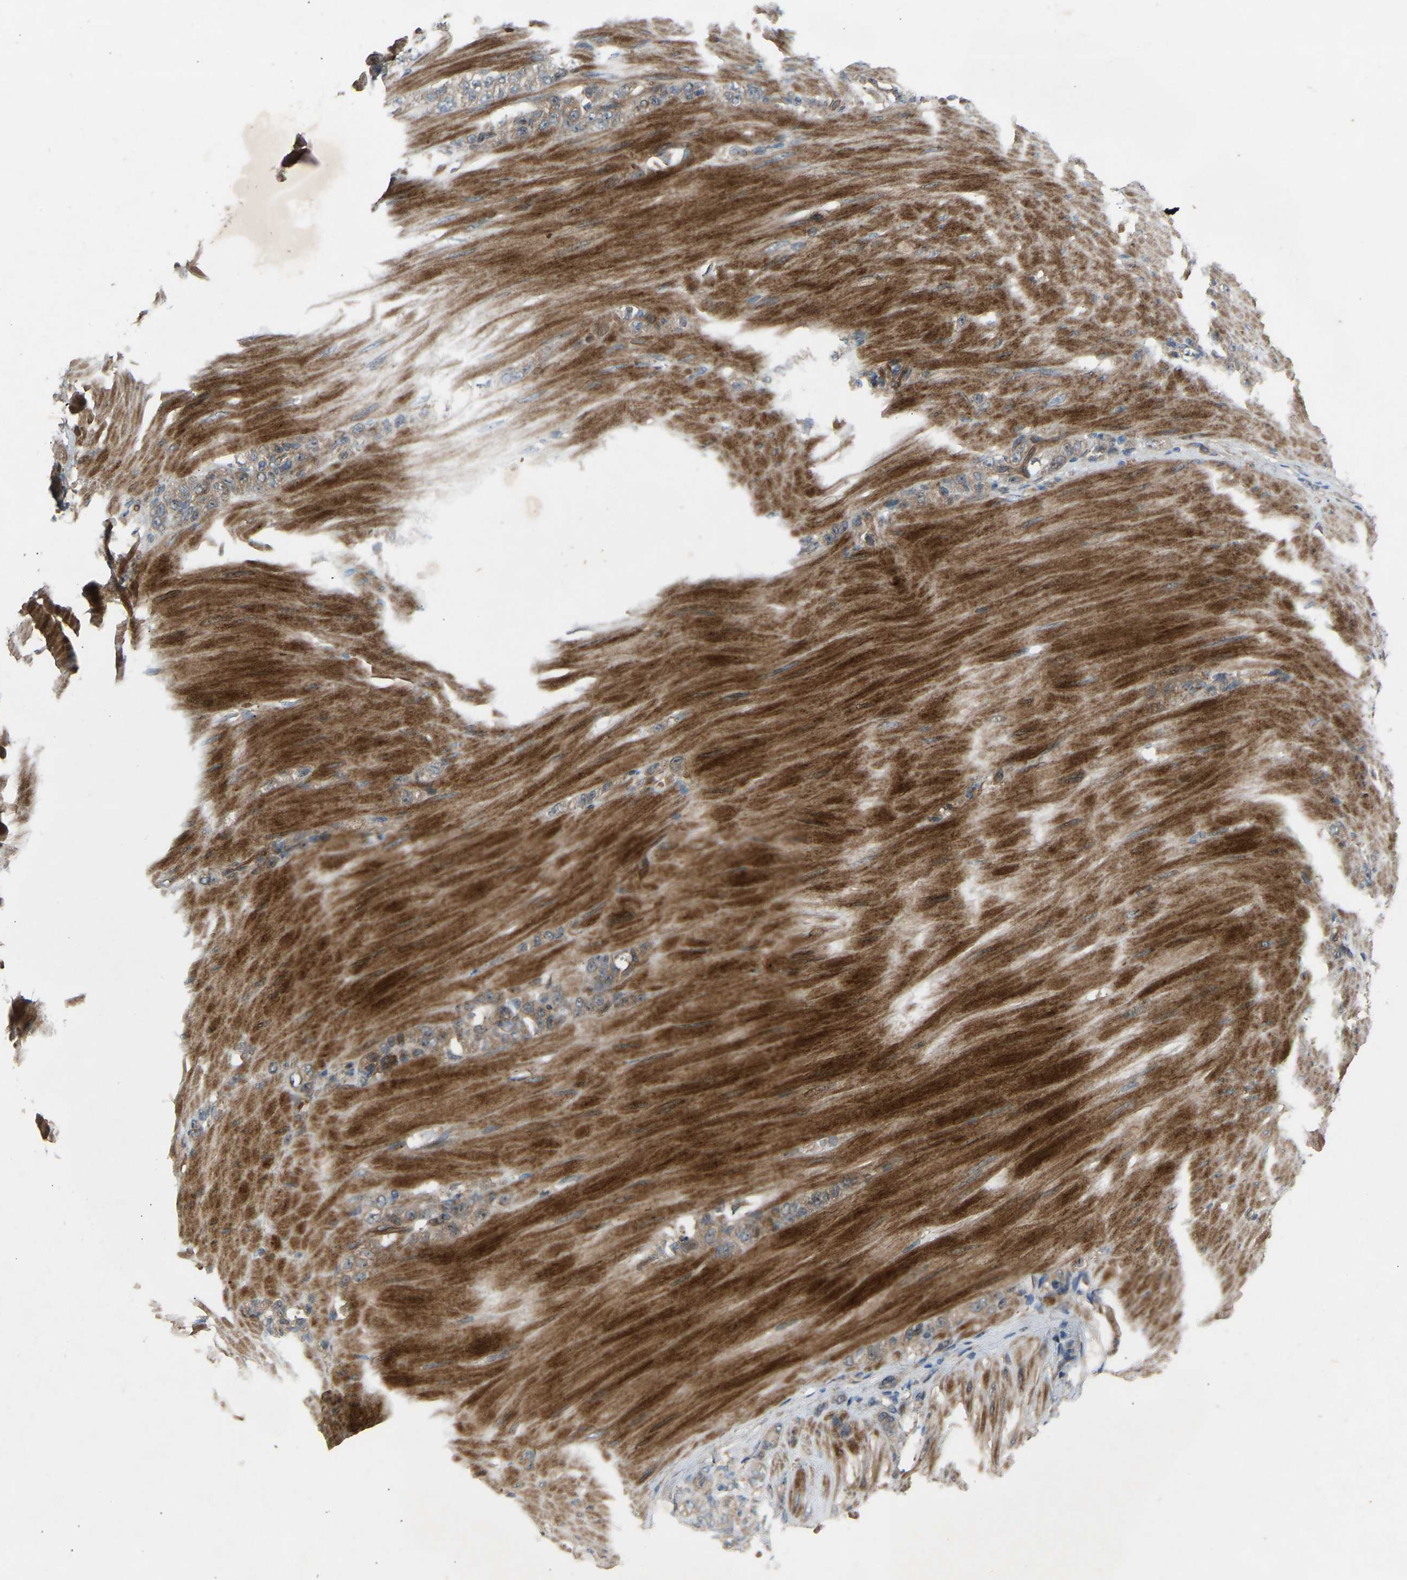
{"staining": {"intensity": "weak", "quantity": ">75%", "location": "cytoplasmic/membranous"}, "tissue": "stomach cancer", "cell_type": "Tumor cells", "image_type": "cancer", "snomed": [{"axis": "morphology", "description": "Normal tissue, NOS"}, {"axis": "morphology", "description": "Adenocarcinoma, NOS"}, {"axis": "topography", "description": "Stomach"}], "caption": "There is low levels of weak cytoplasmic/membranous expression in tumor cells of stomach cancer (adenocarcinoma), as demonstrated by immunohistochemical staining (brown color).", "gene": "GAS2L1", "patient": {"sex": "male", "age": 82}}